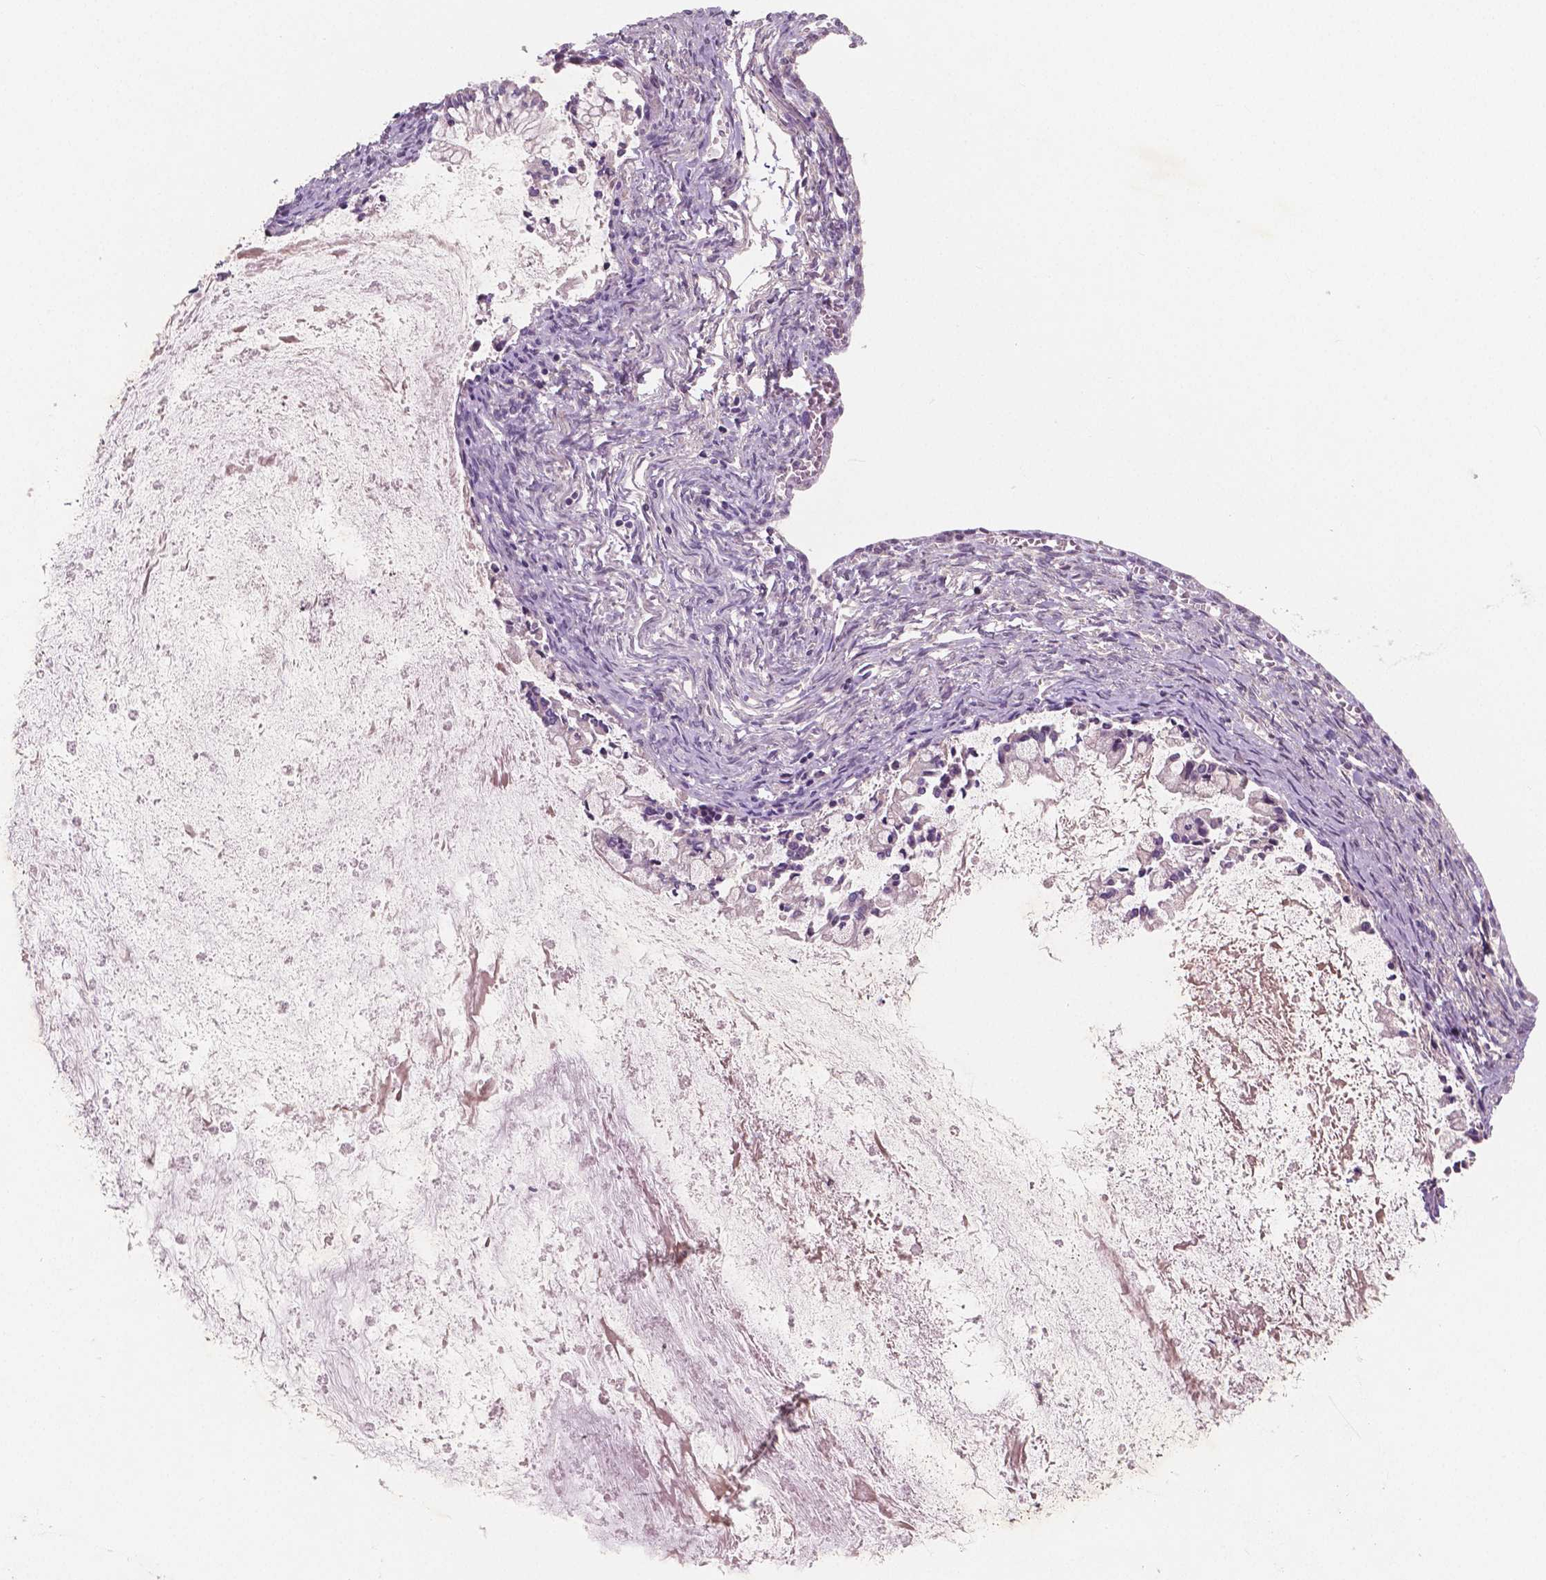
{"staining": {"intensity": "negative", "quantity": "none", "location": "none"}, "tissue": "ovarian cancer", "cell_type": "Tumor cells", "image_type": "cancer", "snomed": [{"axis": "morphology", "description": "Cystadenocarcinoma, mucinous, NOS"}, {"axis": "topography", "description": "Ovary"}], "caption": "Human ovarian cancer (mucinous cystadenocarcinoma) stained for a protein using immunohistochemistry (IHC) reveals no positivity in tumor cells.", "gene": "LSM14B", "patient": {"sex": "female", "age": 67}}